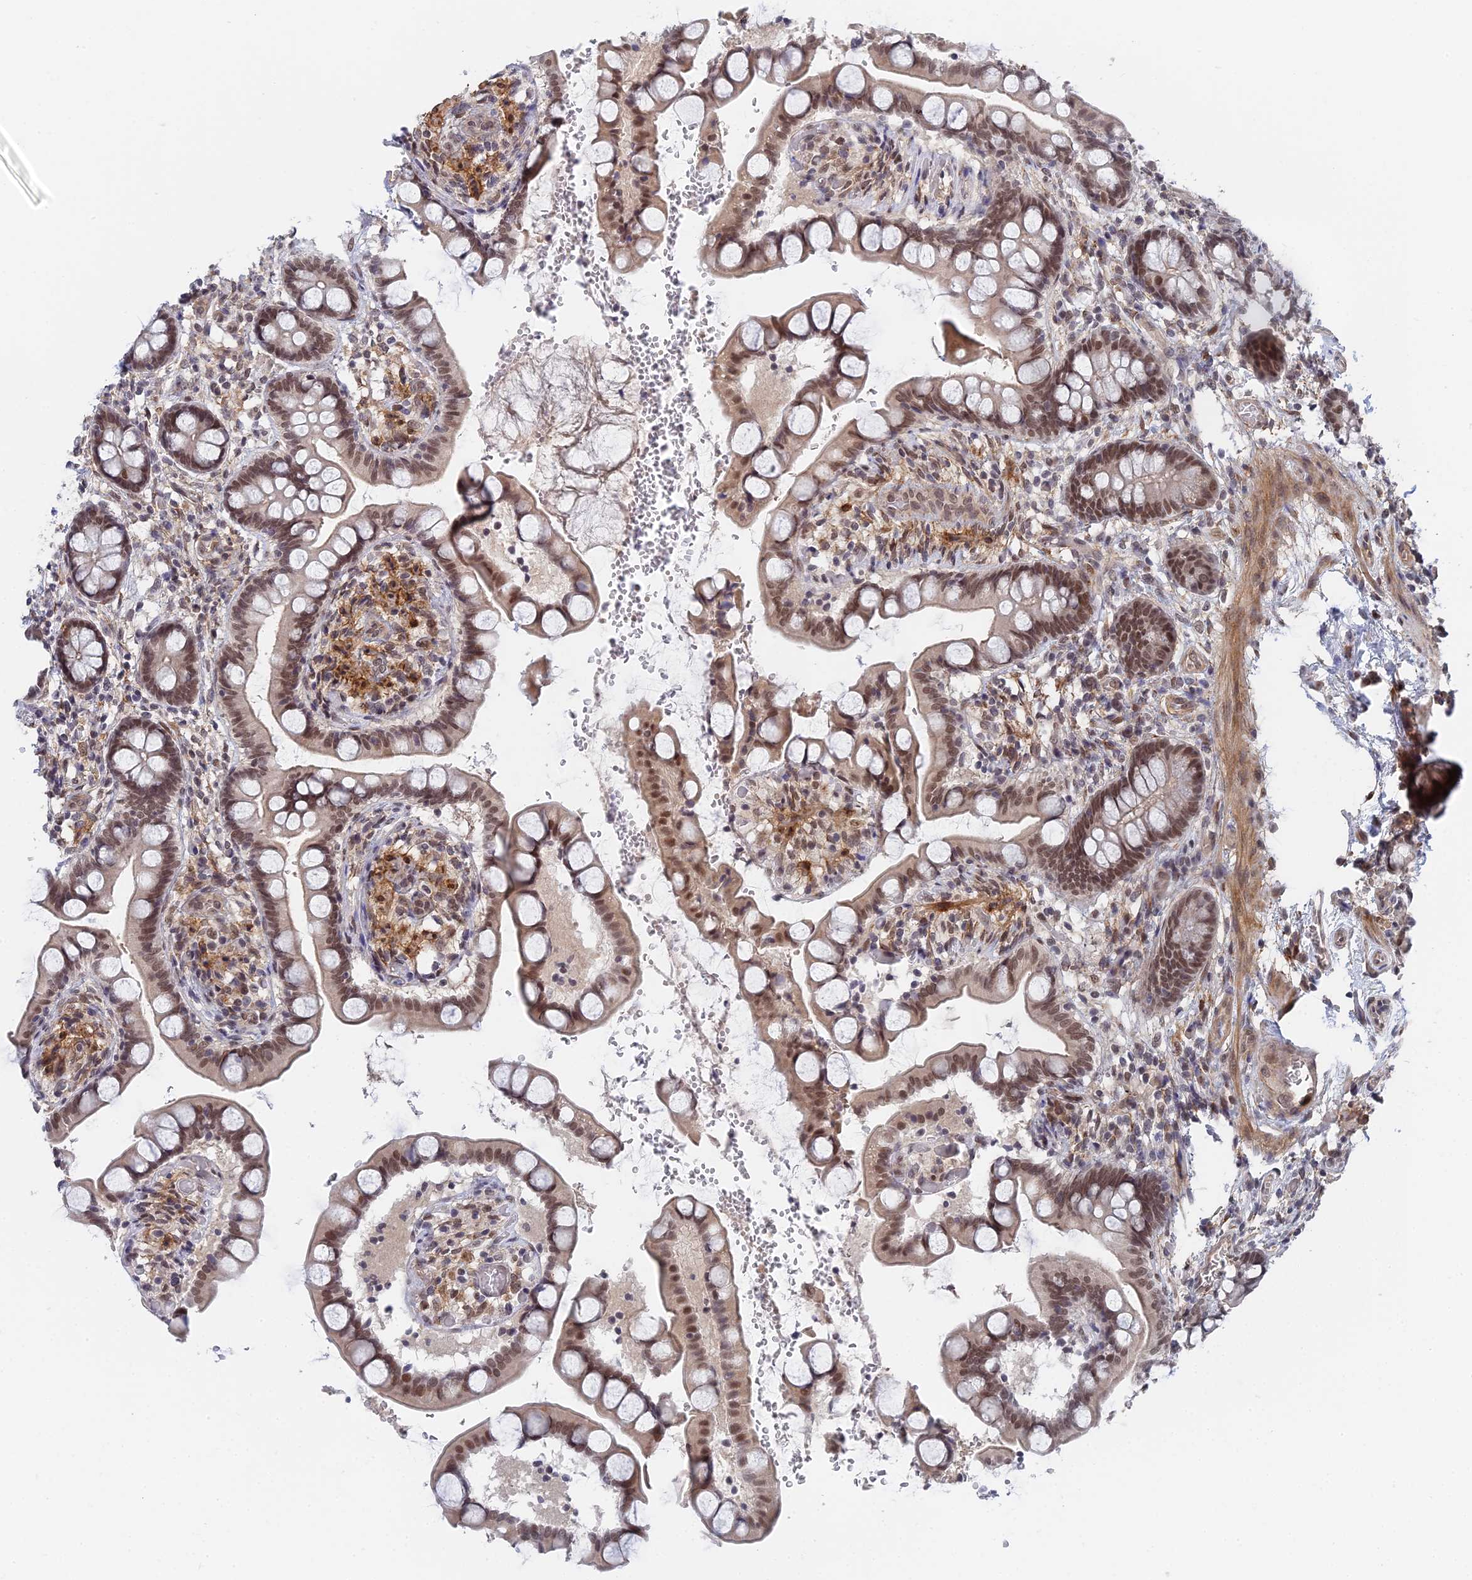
{"staining": {"intensity": "moderate", "quantity": ">75%", "location": "nuclear"}, "tissue": "small intestine", "cell_type": "Glandular cells", "image_type": "normal", "snomed": [{"axis": "morphology", "description": "Normal tissue, NOS"}, {"axis": "topography", "description": "Small intestine"}], "caption": "Immunohistochemical staining of benign small intestine displays >75% levels of moderate nuclear protein staining in approximately >75% of glandular cells. (brown staining indicates protein expression, while blue staining denotes nuclei).", "gene": "CCDC85A", "patient": {"sex": "male", "age": 52}}